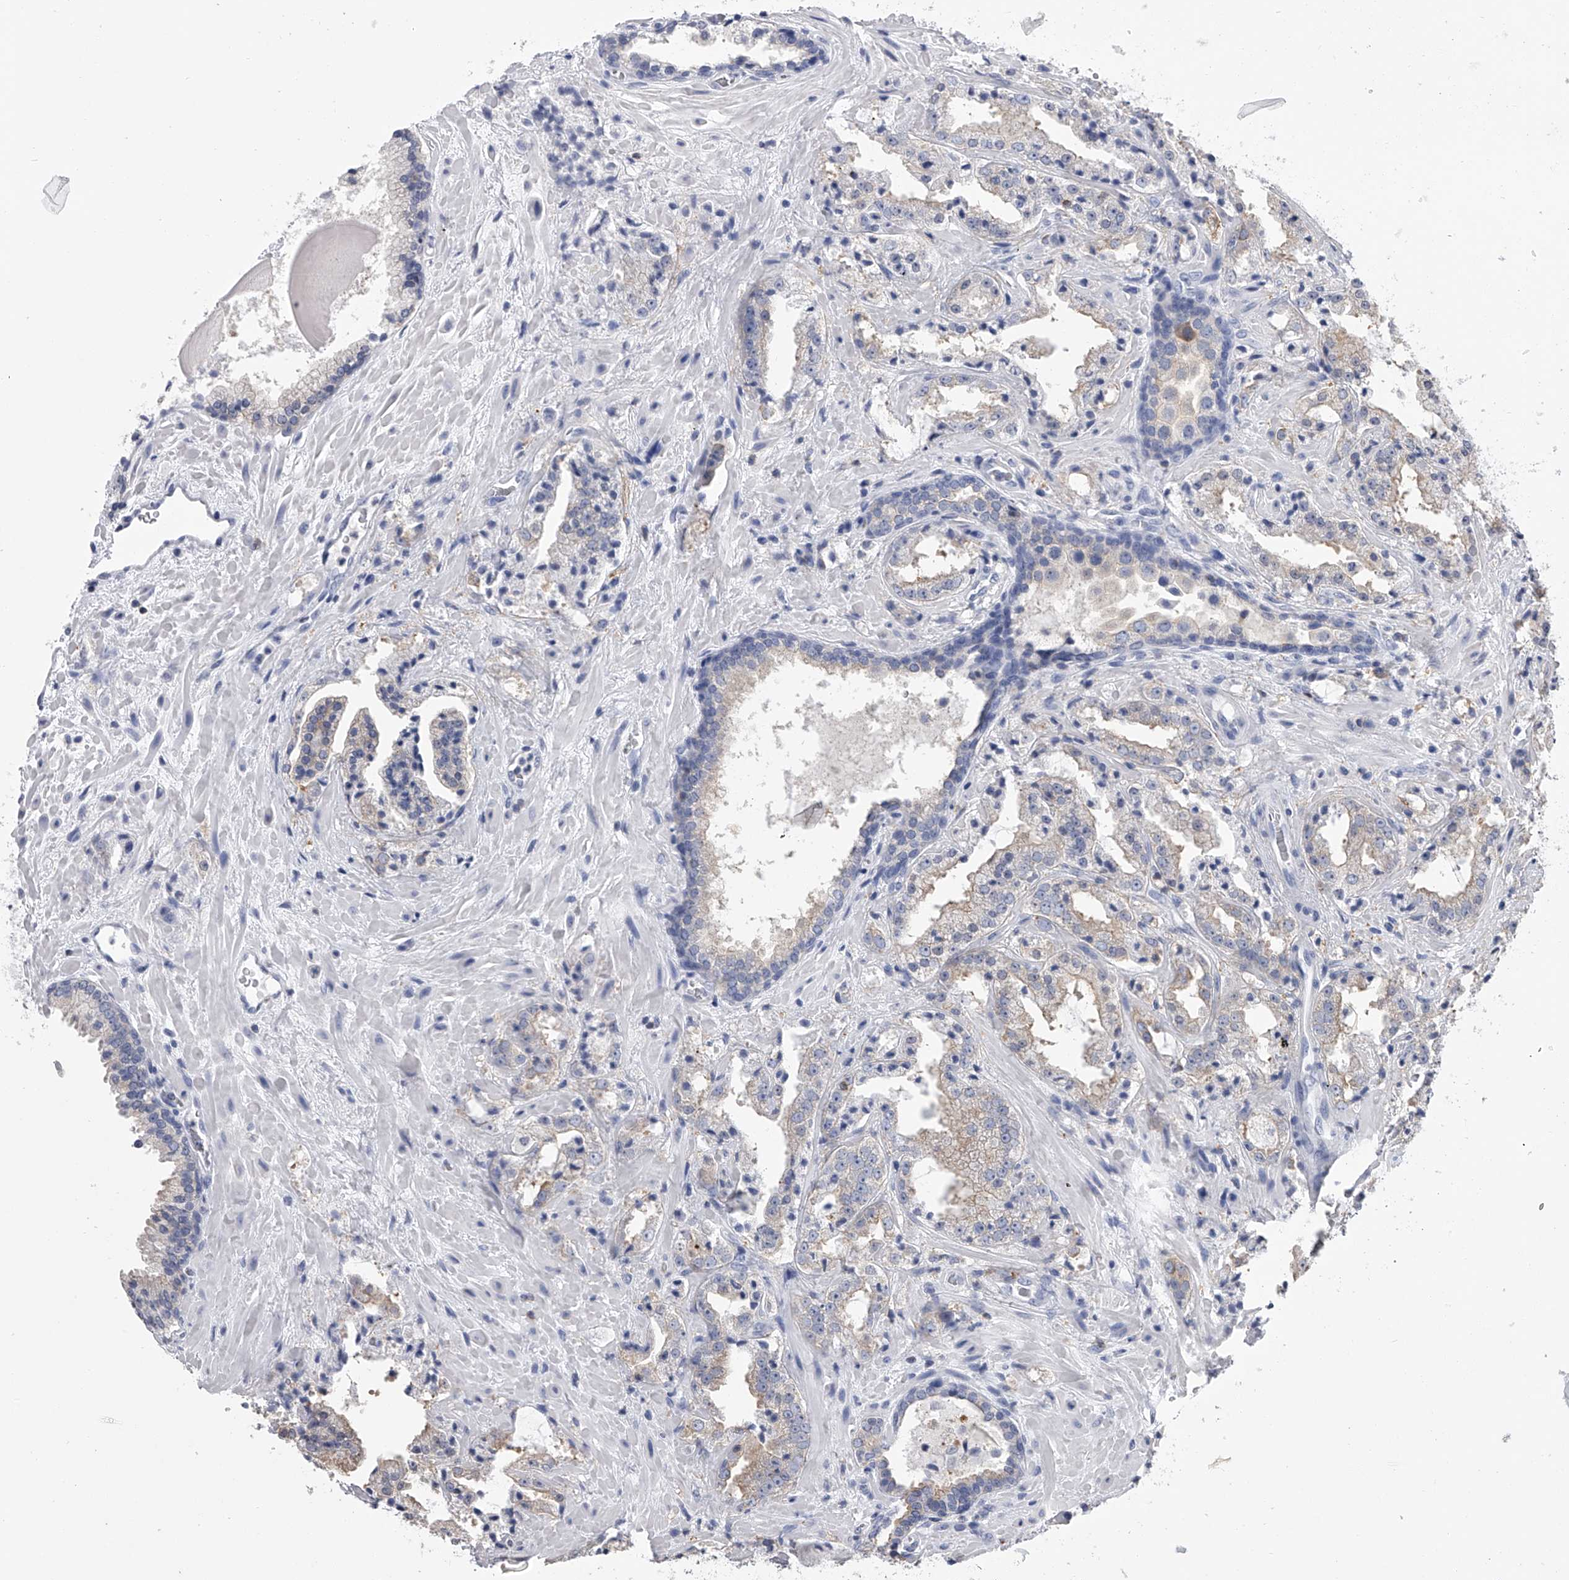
{"staining": {"intensity": "weak", "quantity": "<25%", "location": "cytoplasmic/membranous"}, "tissue": "prostate cancer", "cell_type": "Tumor cells", "image_type": "cancer", "snomed": [{"axis": "morphology", "description": "Adenocarcinoma, High grade"}, {"axis": "topography", "description": "Prostate"}], "caption": "Histopathology image shows no significant protein positivity in tumor cells of prostate cancer.", "gene": "TASP1", "patient": {"sex": "male", "age": 64}}